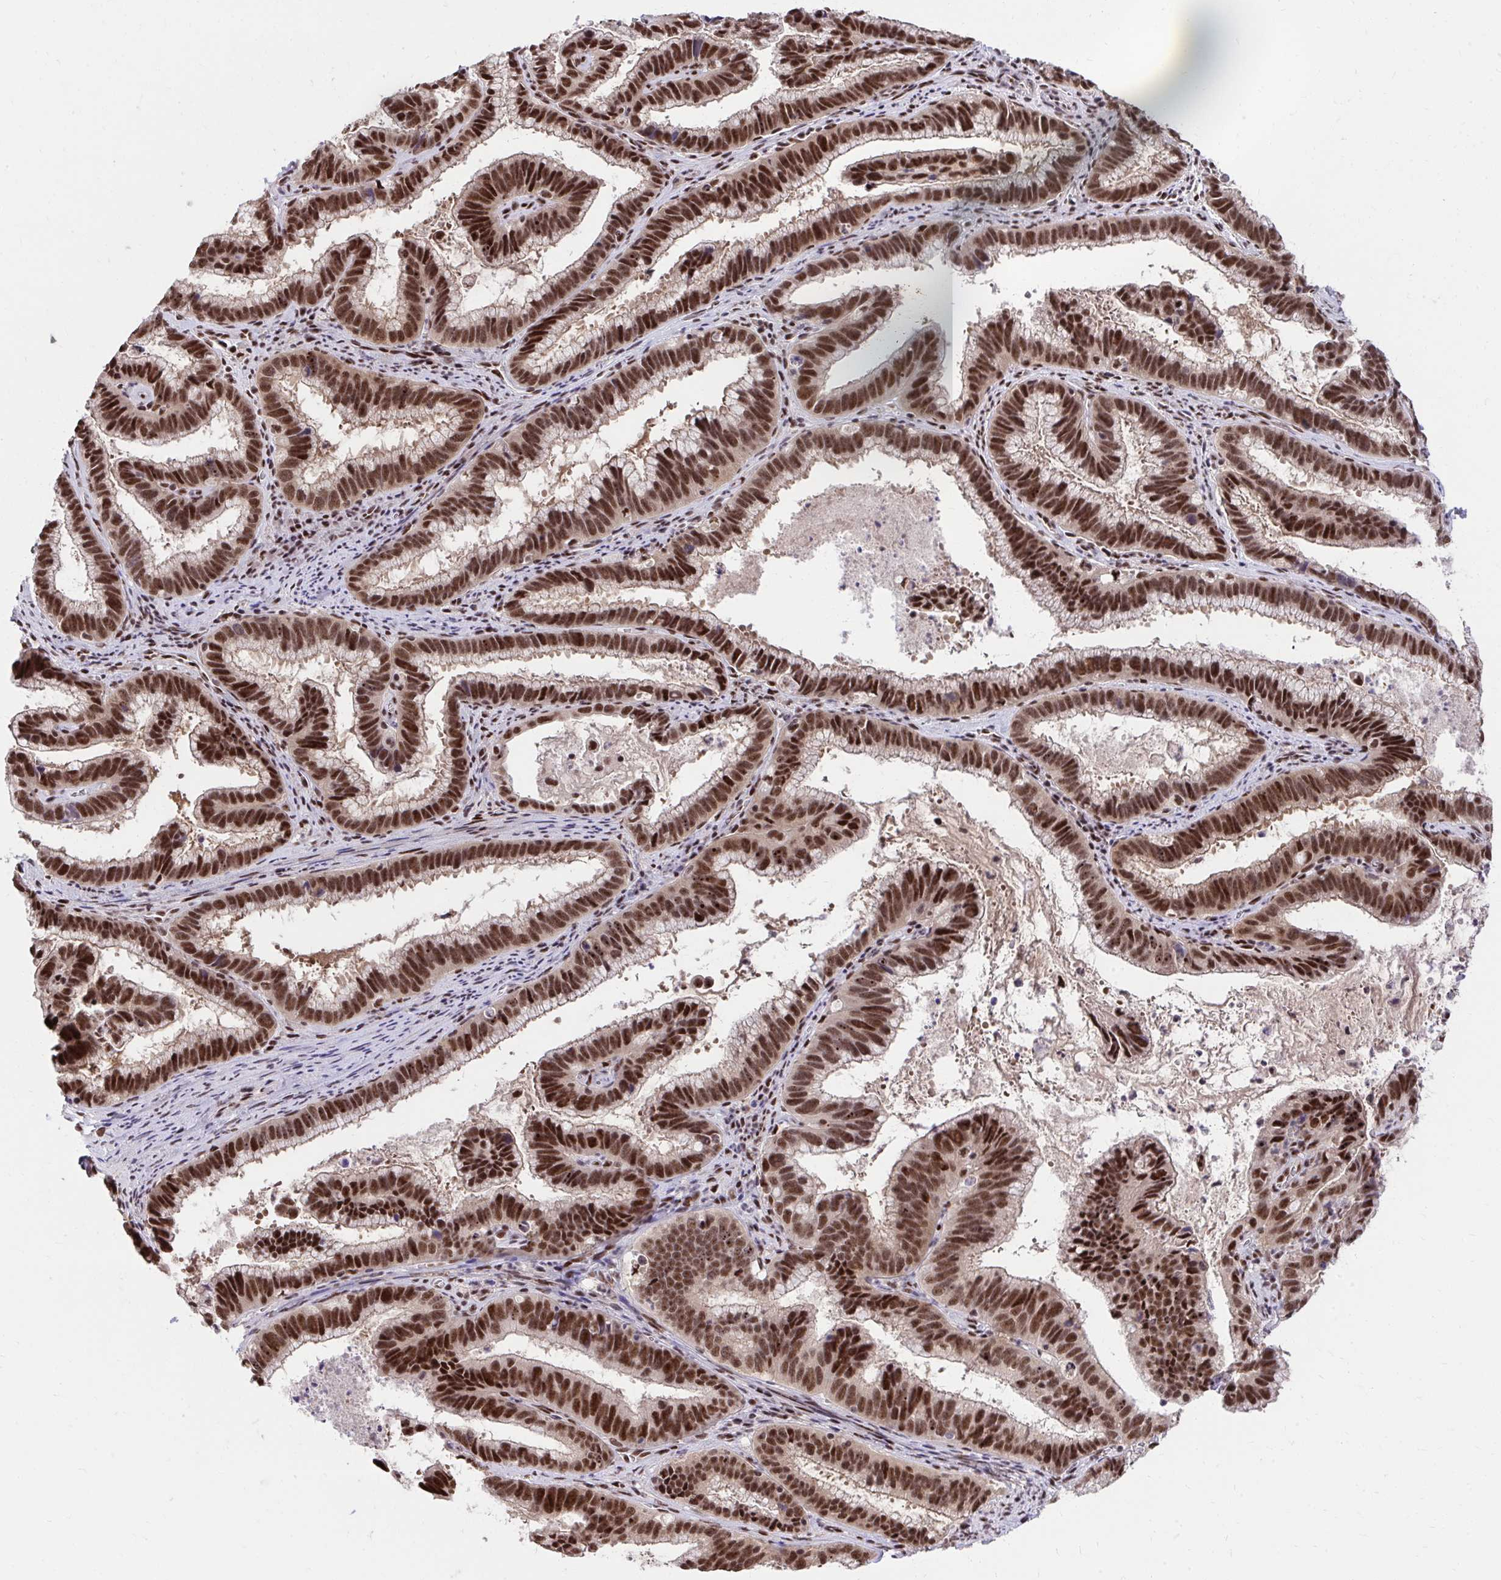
{"staining": {"intensity": "strong", "quantity": ">75%", "location": "nuclear"}, "tissue": "cervical cancer", "cell_type": "Tumor cells", "image_type": "cancer", "snomed": [{"axis": "morphology", "description": "Adenocarcinoma, NOS"}, {"axis": "topography", "description": "Cervix"}], "caption": "An immunohistochemistry (IHC) micrograph of neoplastic tissue is shown. Protein staining in brown shows strong nuclear positivity in cervical adenocarcinoma within tumor cells. The staining was performed using DAB (3,3'-diaminobenzidine) to visualize the protein expression in brown, while the nuclei were stained in blue with hematoxylin (Magnification: 20x).", "gene": "SYNE4", "patient": {"sex": "female", "age": 61}}